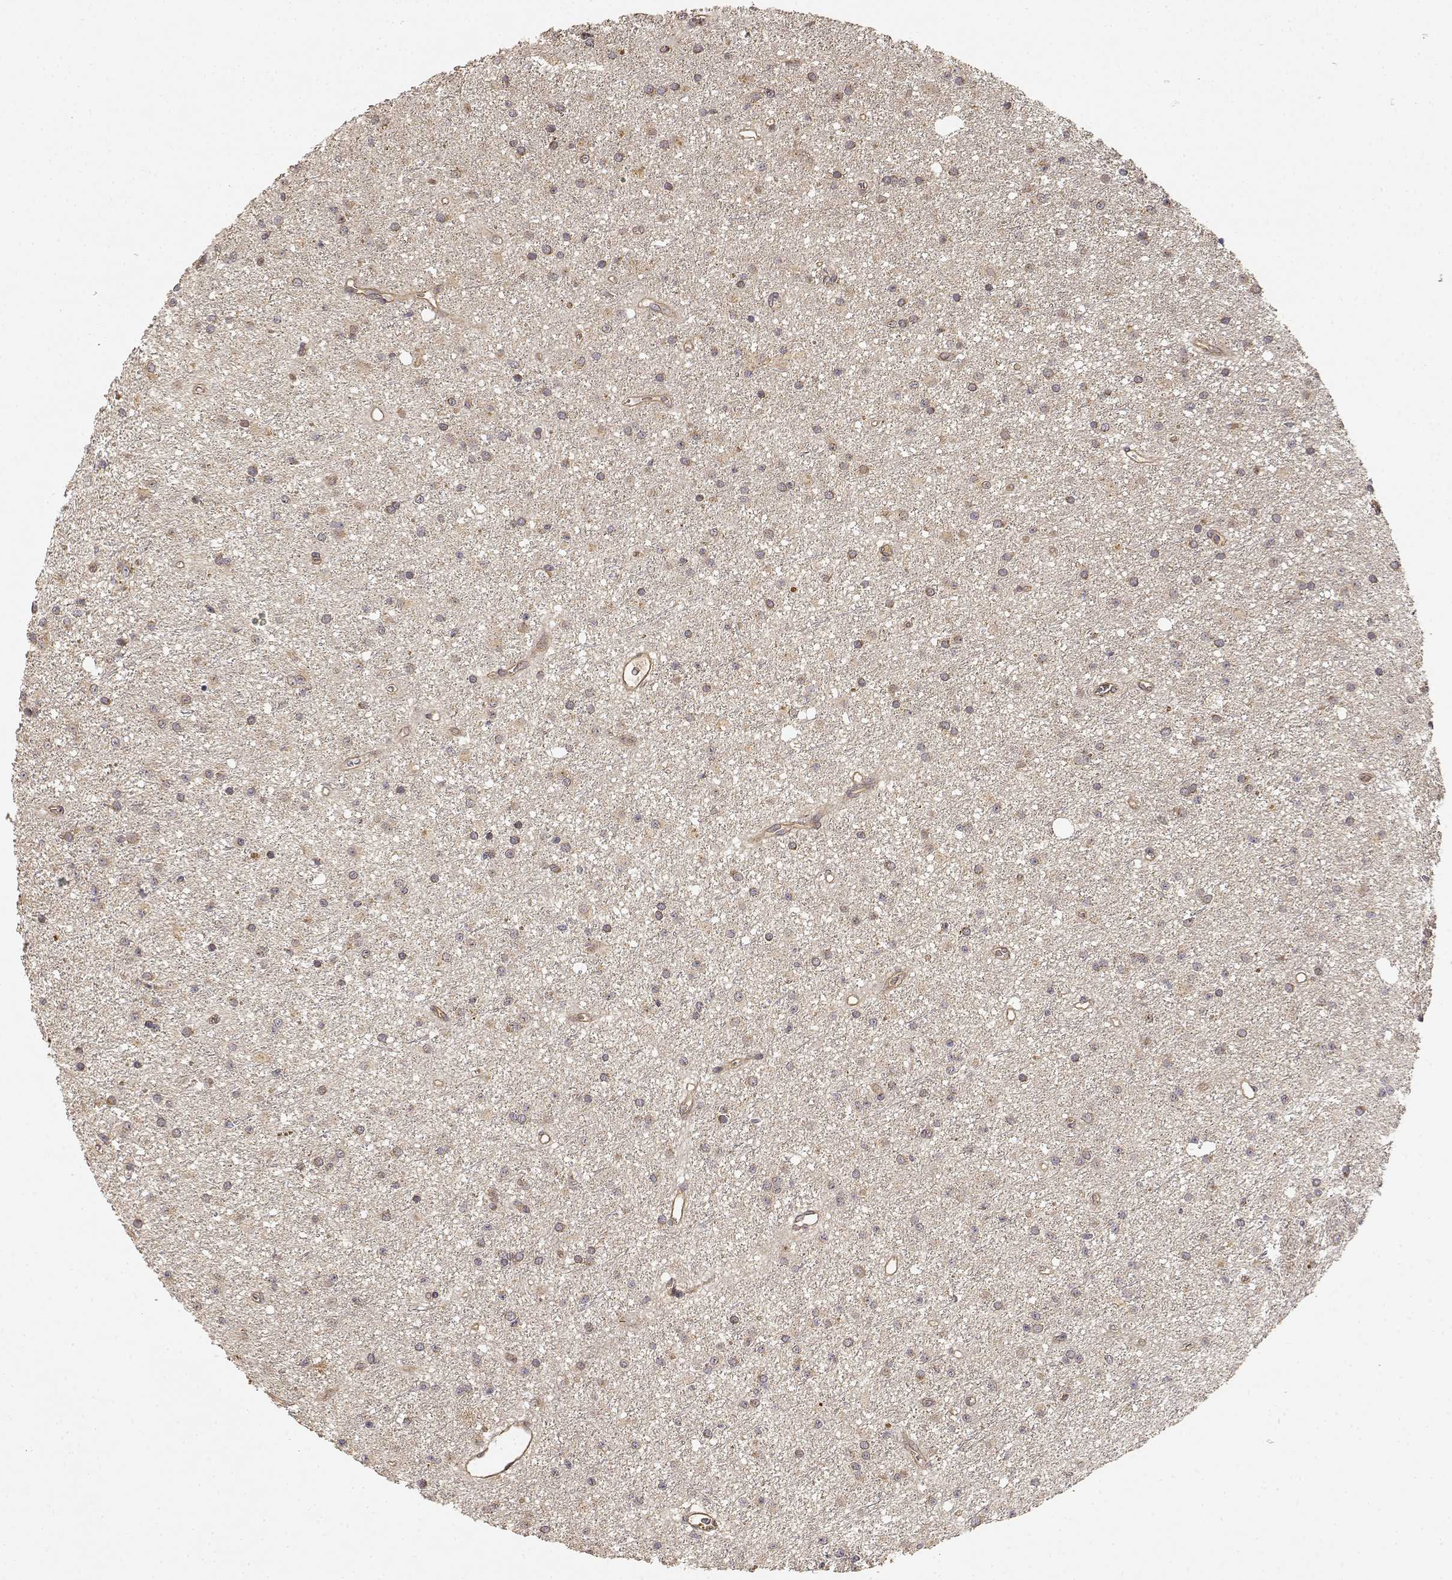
{"staining": {"intensity": "weak", "quantity": ">75%", "location": "cytoplasmic/membranous"}, "tissue": "glioma", "cell_type": "Tumor cells", "image_type": "cancer", "snomed": [{"axis": "morphology", "description": "Glioma, malignant, Low grade"}, {"axis": "topography", "description": "Brain"}], "caption": "This micrograph demonstrates glioma stained with immunohistochemistry (IHC) to label a protein in brown. The cytoplasmic/membranous of tumor cells show weak positivity for the protein. Nuclei are counter-stained blue.", "gene": "CDK5RAP2", "patient": {"sex": "male", "age": 27}}